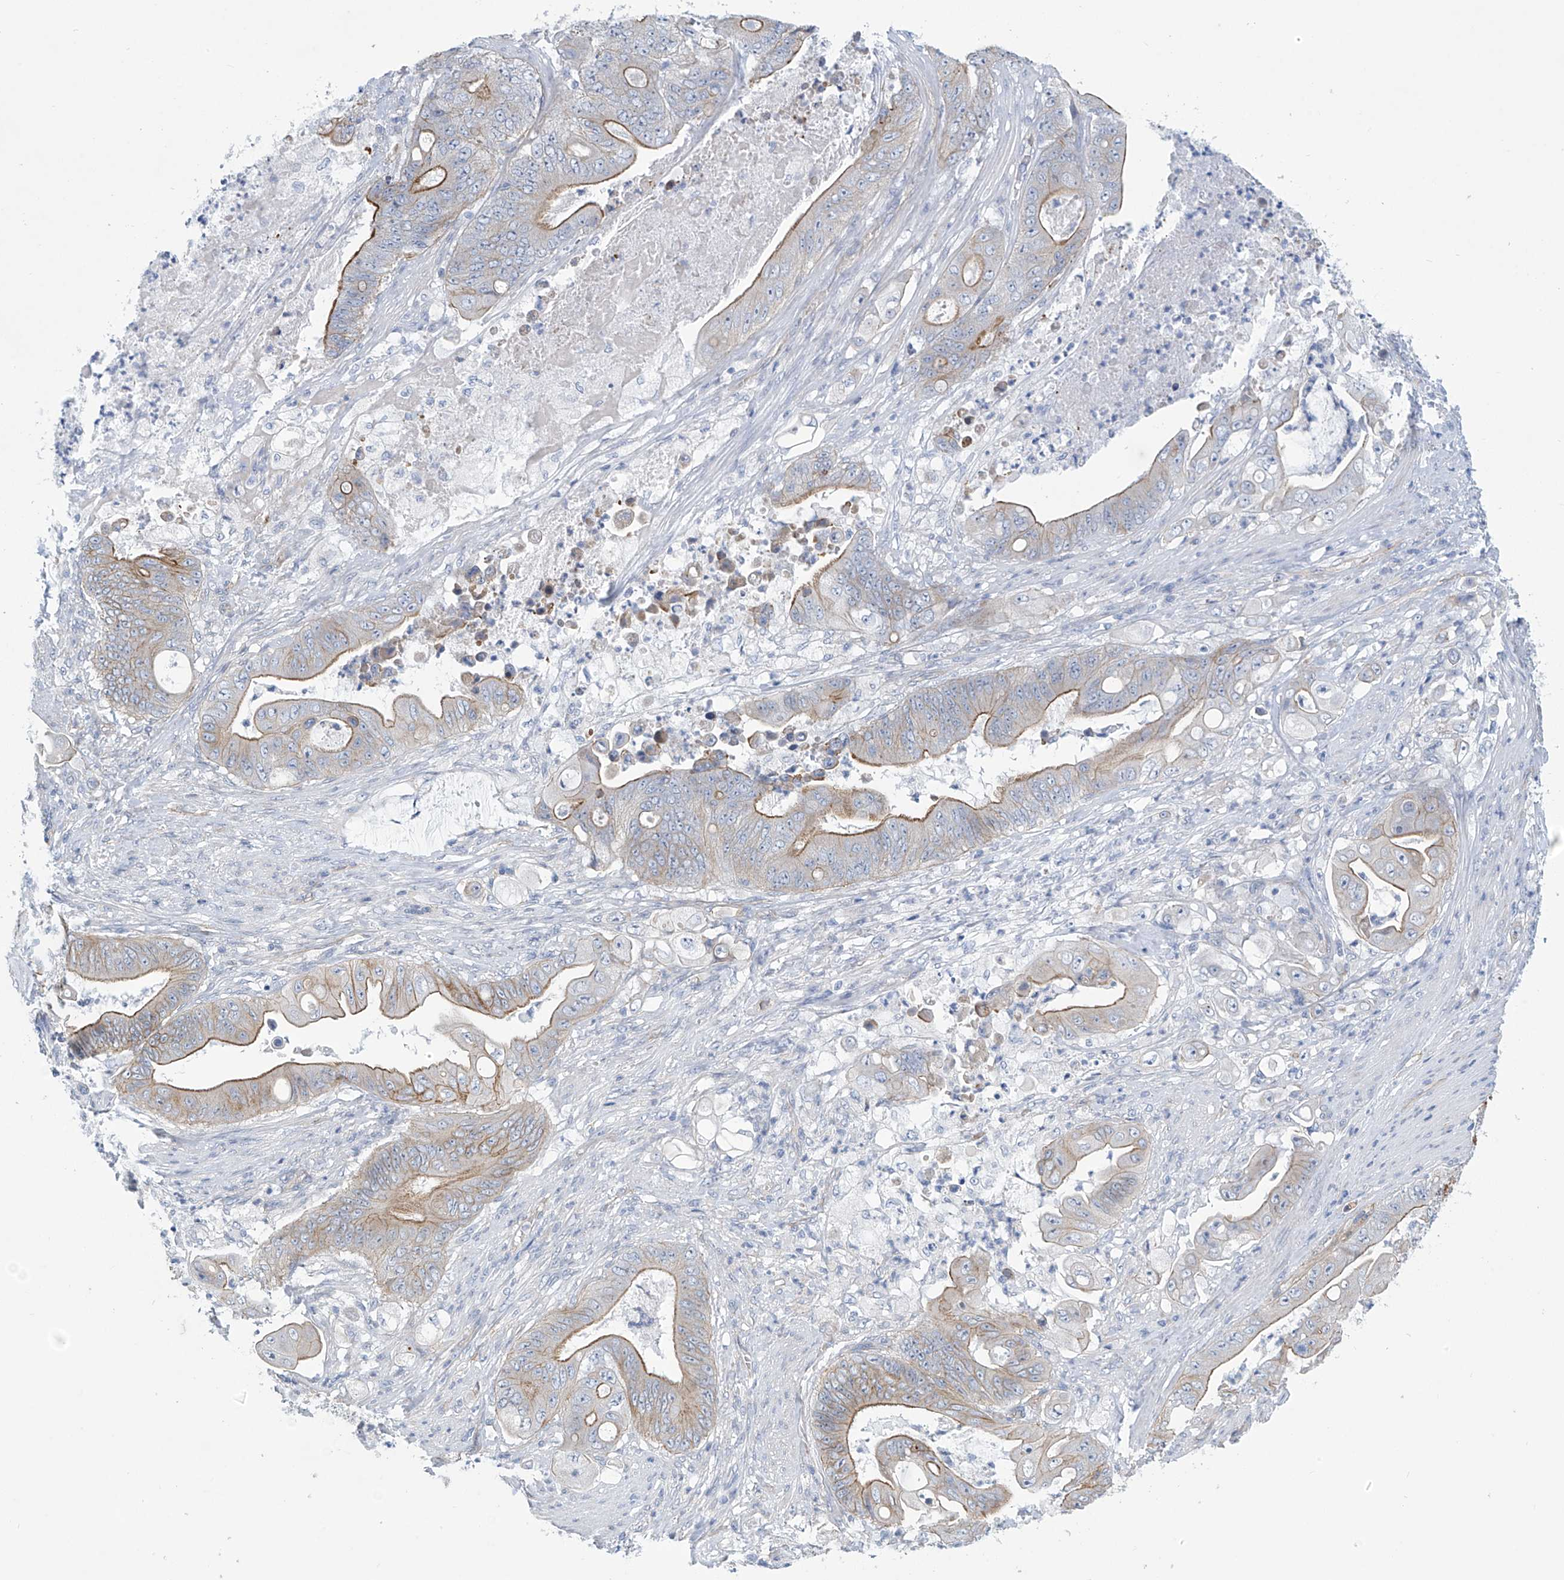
{"staining": {"intensity": "moderate", "quantity": "25%-75%", "location": "cytoplasmic/membranous"}, "tissue": "stomach cancer", "cell_type": "Tumor cells", "image_type": "cancer", "snomed": [{"axis": "morphology", "description": "Adenocarcinoma, NOS"}, {"axis": "topography", "description": "Stomach"}], "caption": "DAB immunohistochemical staining of stomach adenocarcinoma displays moderate cytoplasmic/membranous protein staining in about 25%-75% of tumor cells.", "gene": "ABHD13", "patient": {"sex": "female", "age": 73}}